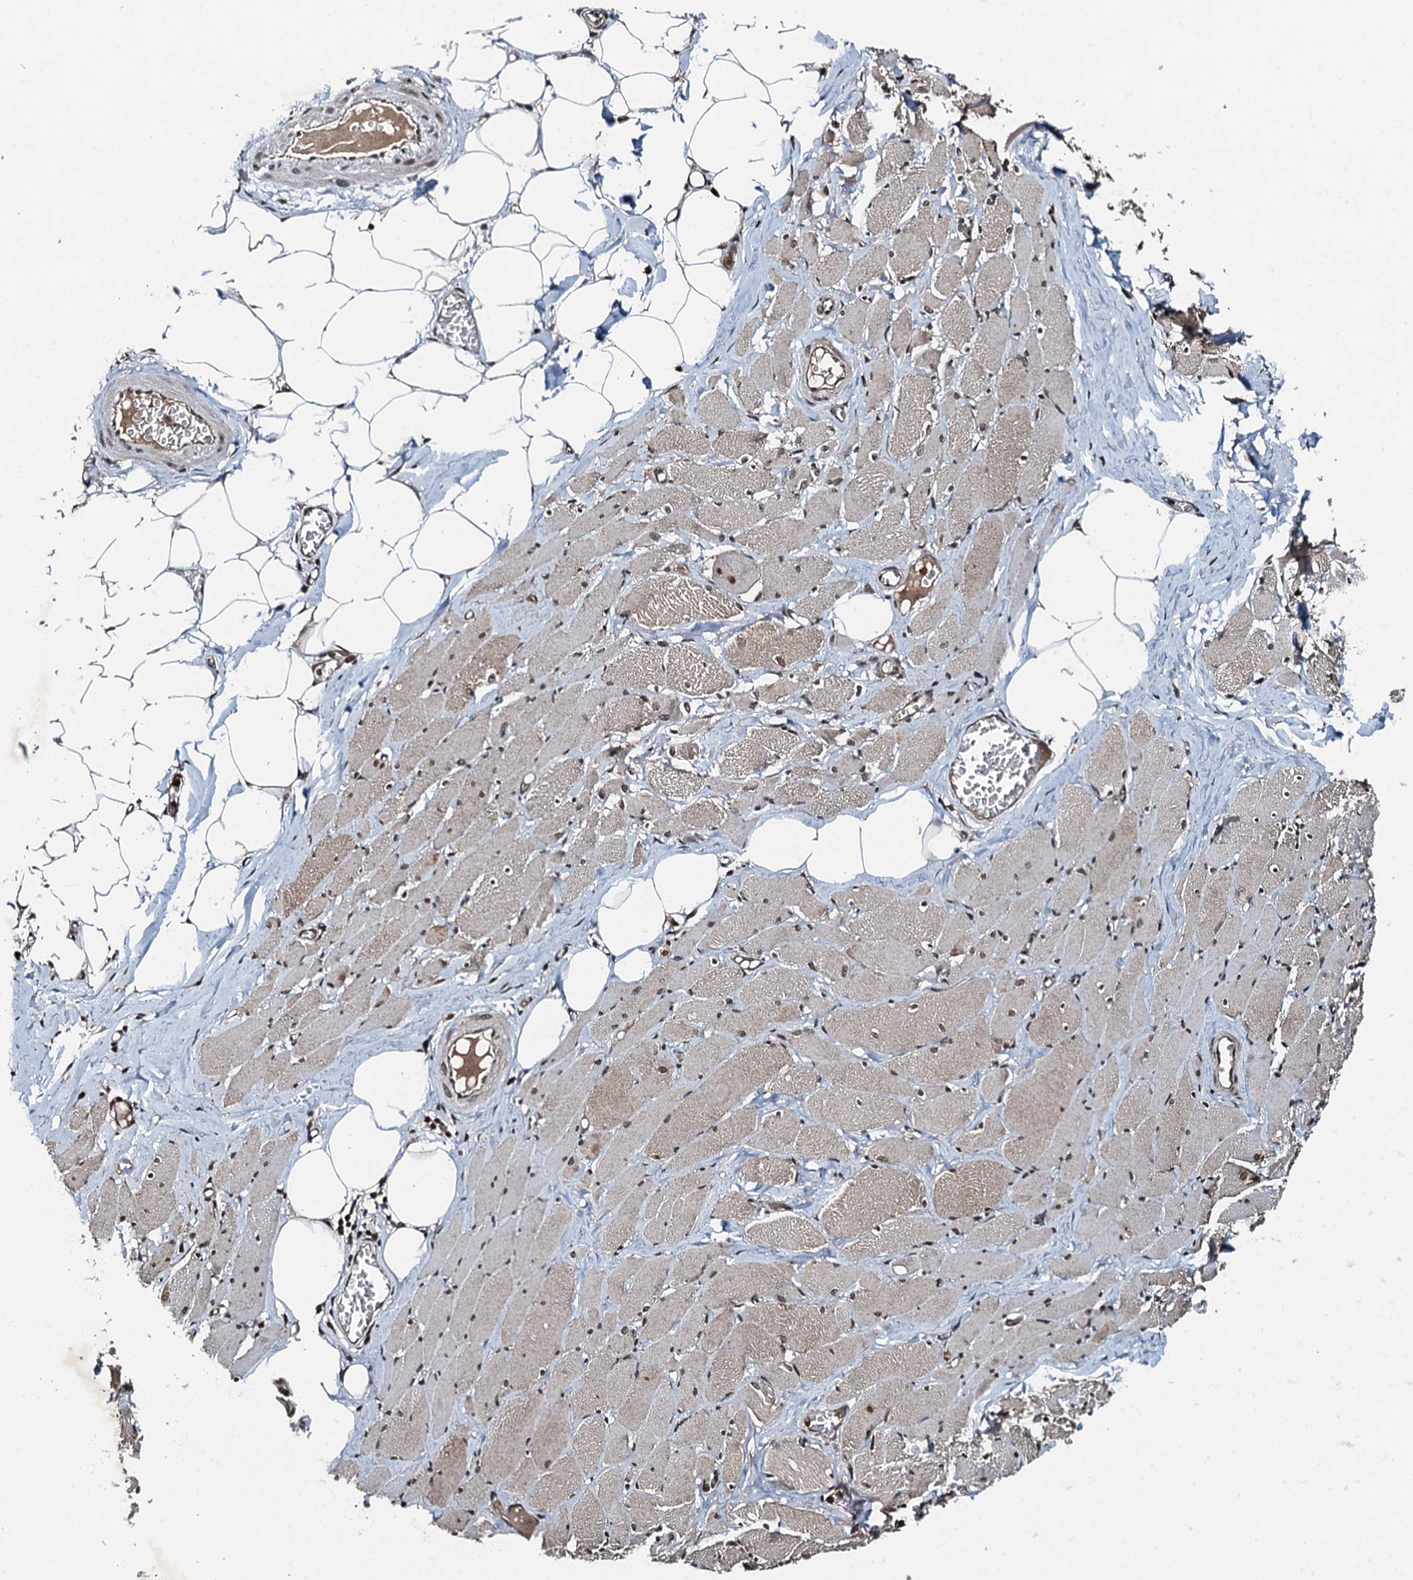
{"staining": {"intensity": "moderate", "quantity": "25%-75%", "location": "cytoplasmic/membranous"}, "tissue": "skeletal muscle", "cell_type": "Myocytes", "image_type": "normal", "snomed": [{"axis": "morphology", "description": "Normal tissue, NOS"}, {"axis": "morphology", "description": "Basal cell carcinoma"}, {"axis": "topography", "description": "Skeletal muscle"}], "caption": "An immunohistochemistry photomicrograph of normal tissue is shown. Protein staining in brown labels moderate cytoplasmic/membranous positivity in skeletal muscle within myocytes. The staining was performed using DAB (3,3'-diaminobenzidine), with brown indicating positive protein expression. Nuclei are stained blue with hematoxylin.", "gene": "UBXN6", "patient": {"sex": "female", "age": 64}}